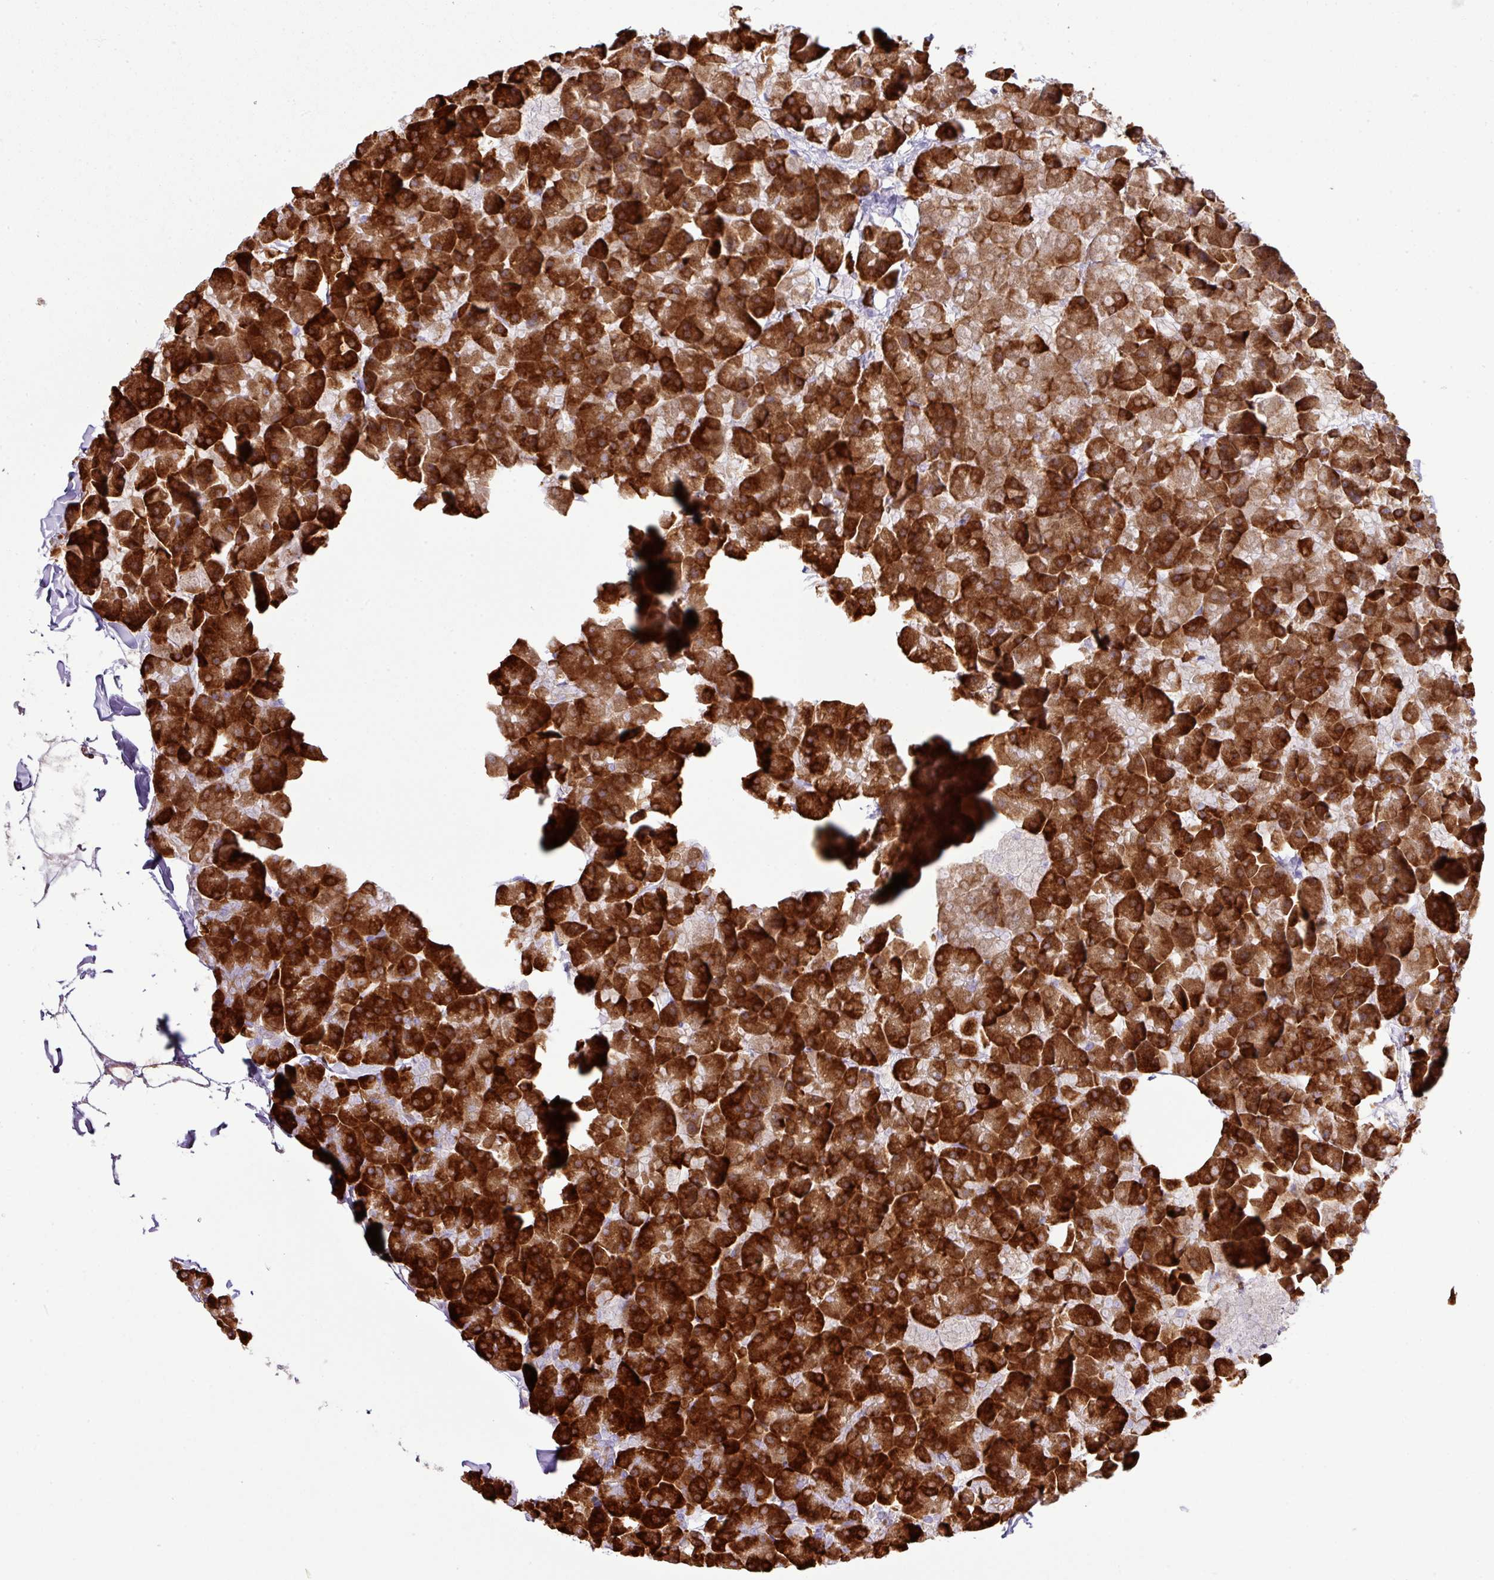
{"staining": {"intensity": "strong", "quantity": ">75%", "location": "cytoplasmic/membranous"}, "tissue": "pancreas", "cell_type": "Exocrine glandular cells", "image_type": "normal", "snomed": [{"axis": "morphology", "description": "Normal tissue, NOS"}, {"axis": "topography", "description": "Pancreas"}], "caption": "A photomicrograph of human pancreas stained for a protein demonstrates strong cytoplasmic/membranous brown staining in exocrine glandular cells.", "gene": "RGS21", "patient": {"sex": "male", "age": 35}}